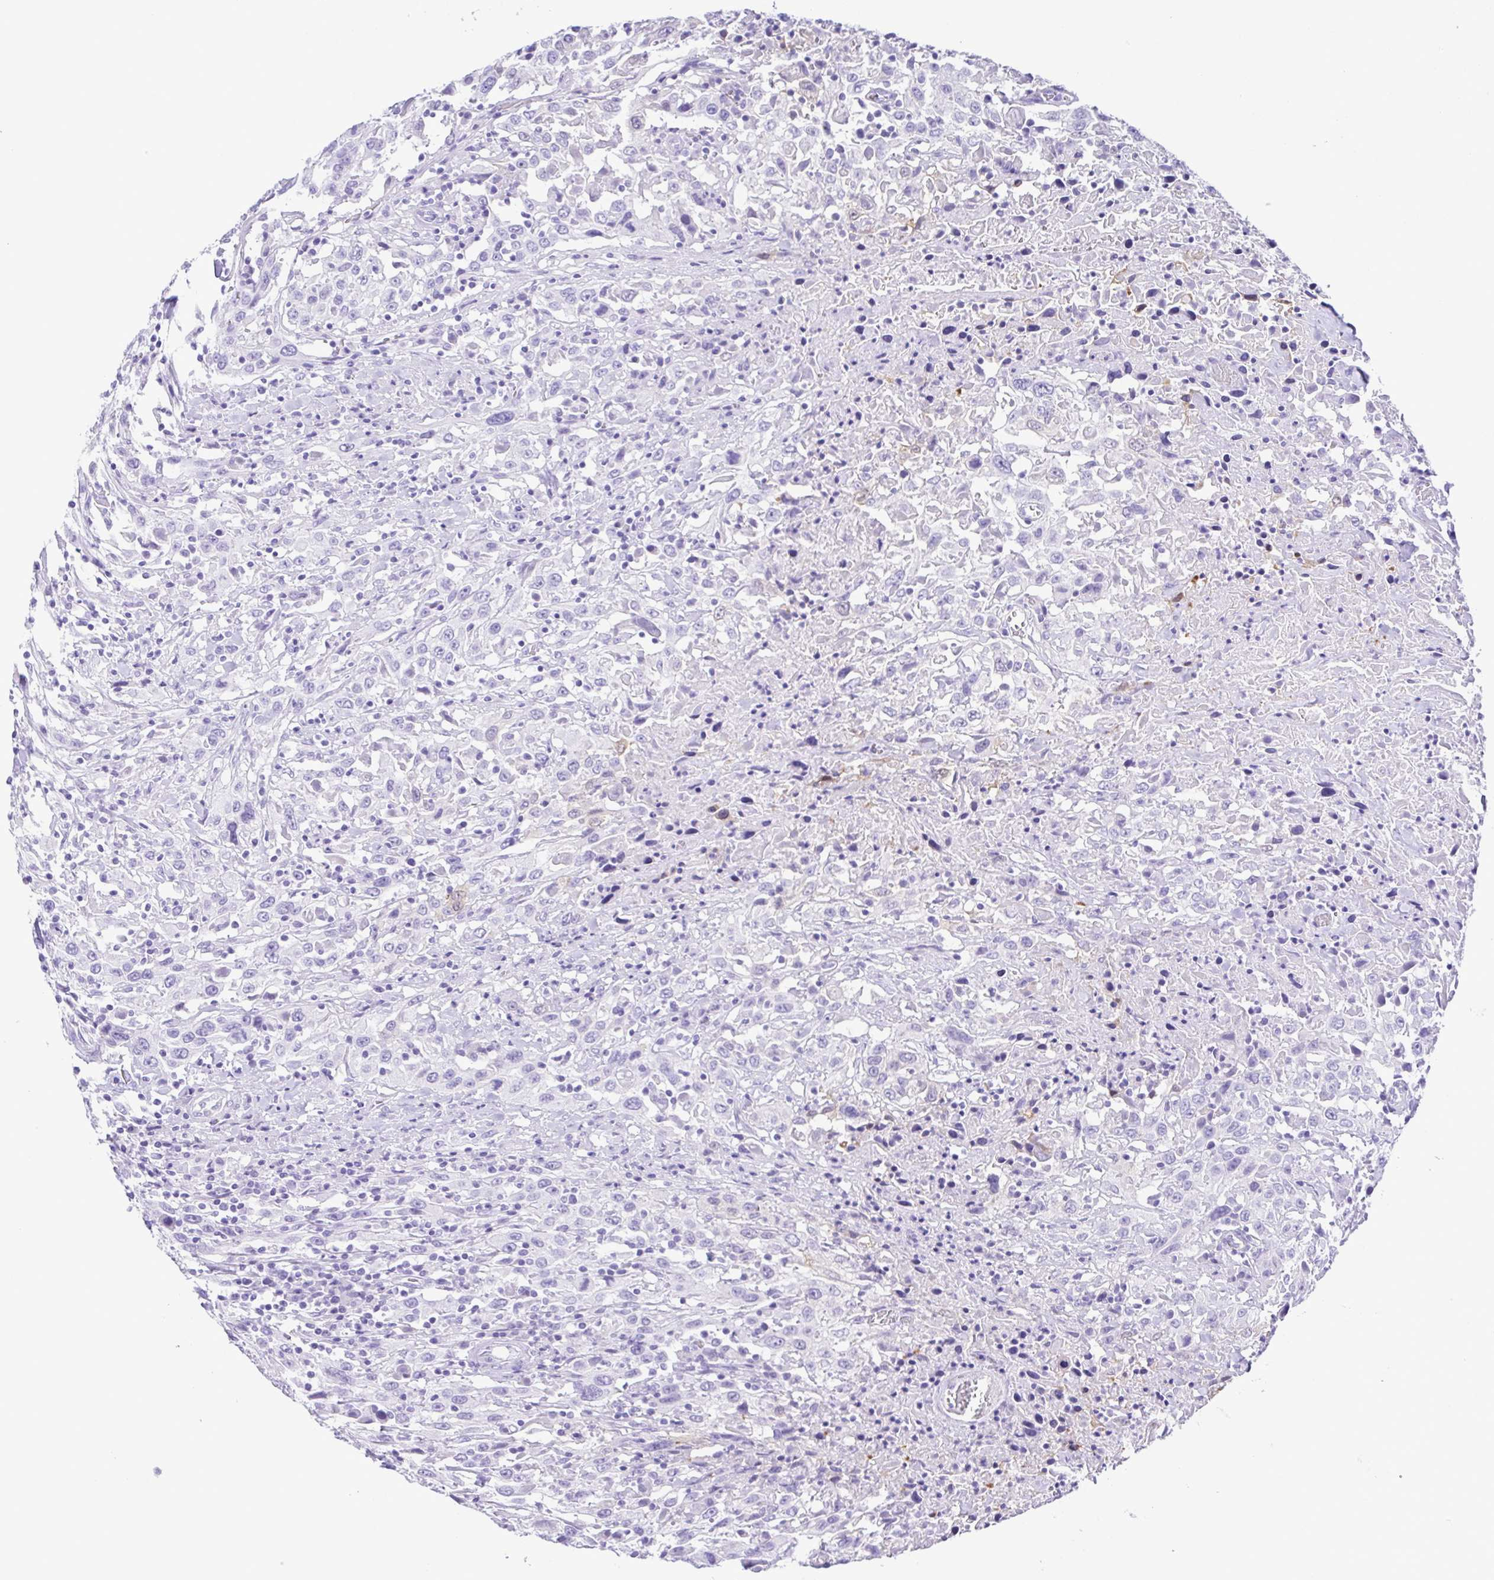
{"staining": {"intensity": "negative", "quantity": "none", "location": "none"}, "tissue": "urothelial cancer", "cell_type": "Tumor cells", "image_type": "cancer", "snomed": [{"axis": "morphology", "description": "Urothelial carcinoma, High grade"}, {"axis": "topography", "description": "Urinary bladder"}], "caption": "DAB (3,3'-diaminobenzidine) immunohistochemical staining of urothelial cancer exhibits no significant expression in tumor cells. (DAB immunohistochemistry (IHC), high magnification).", "gene": "CASP14", "patient": {"sex": "male", "age": 61}}